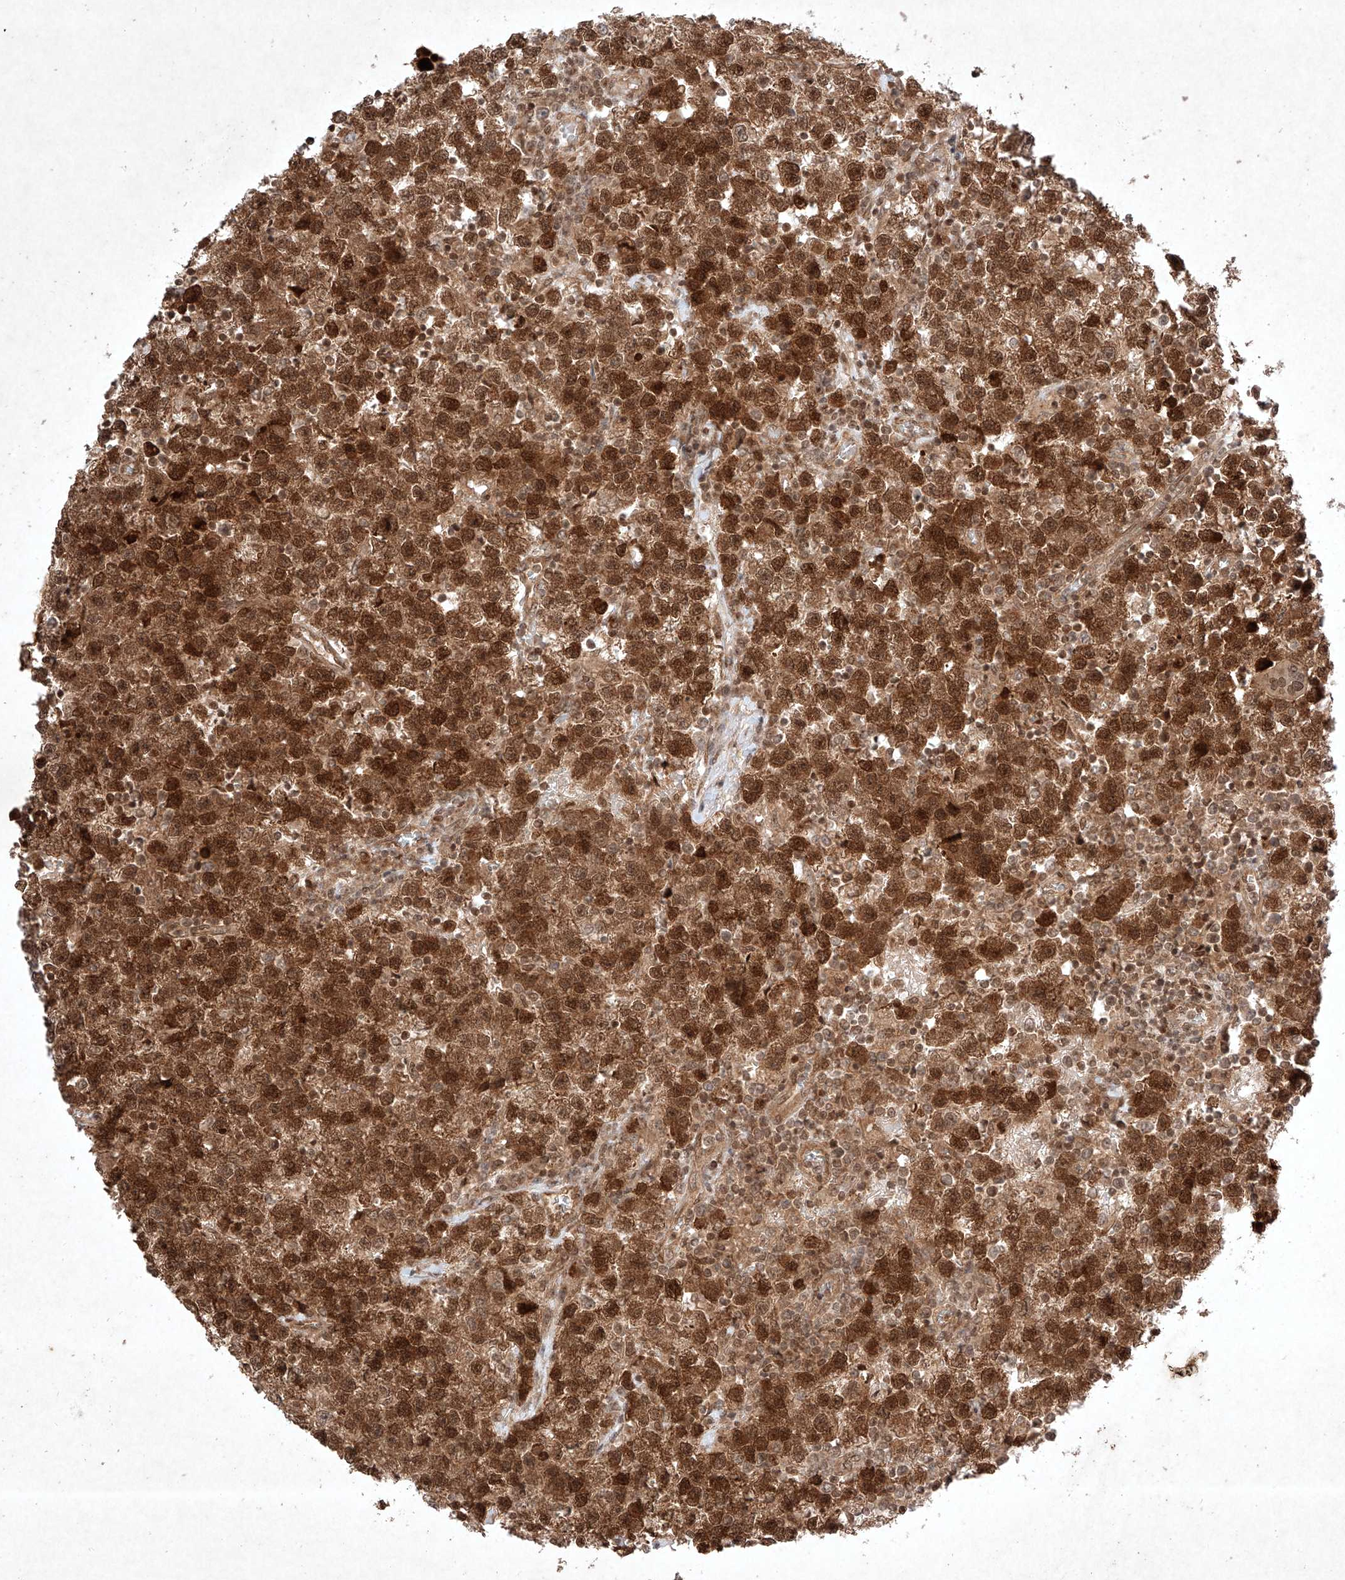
{"staining": {"intensity": "strong", "quantity": ">75%", "location": "cytoplasmic/membranous,nuclear"}, "tissue": "testis cancer", "cell_type": "Tumor cells", "image_type": "cancer", "snomed": [{"axis": "morphology", "description": "Seminoma, NOS"}, {"axis": "topography", "description": "Testis"}], "caption": "Testis seminoma stained with immunohistochemistry displays strong cytoplasmic/membranous and nuclear staining in about >75% of tumor cells. (DAB = brown stain, brightfield microscopy at high magnification).", "gene": "RNF31", "patient": {"sex": "male", "age": 22}}